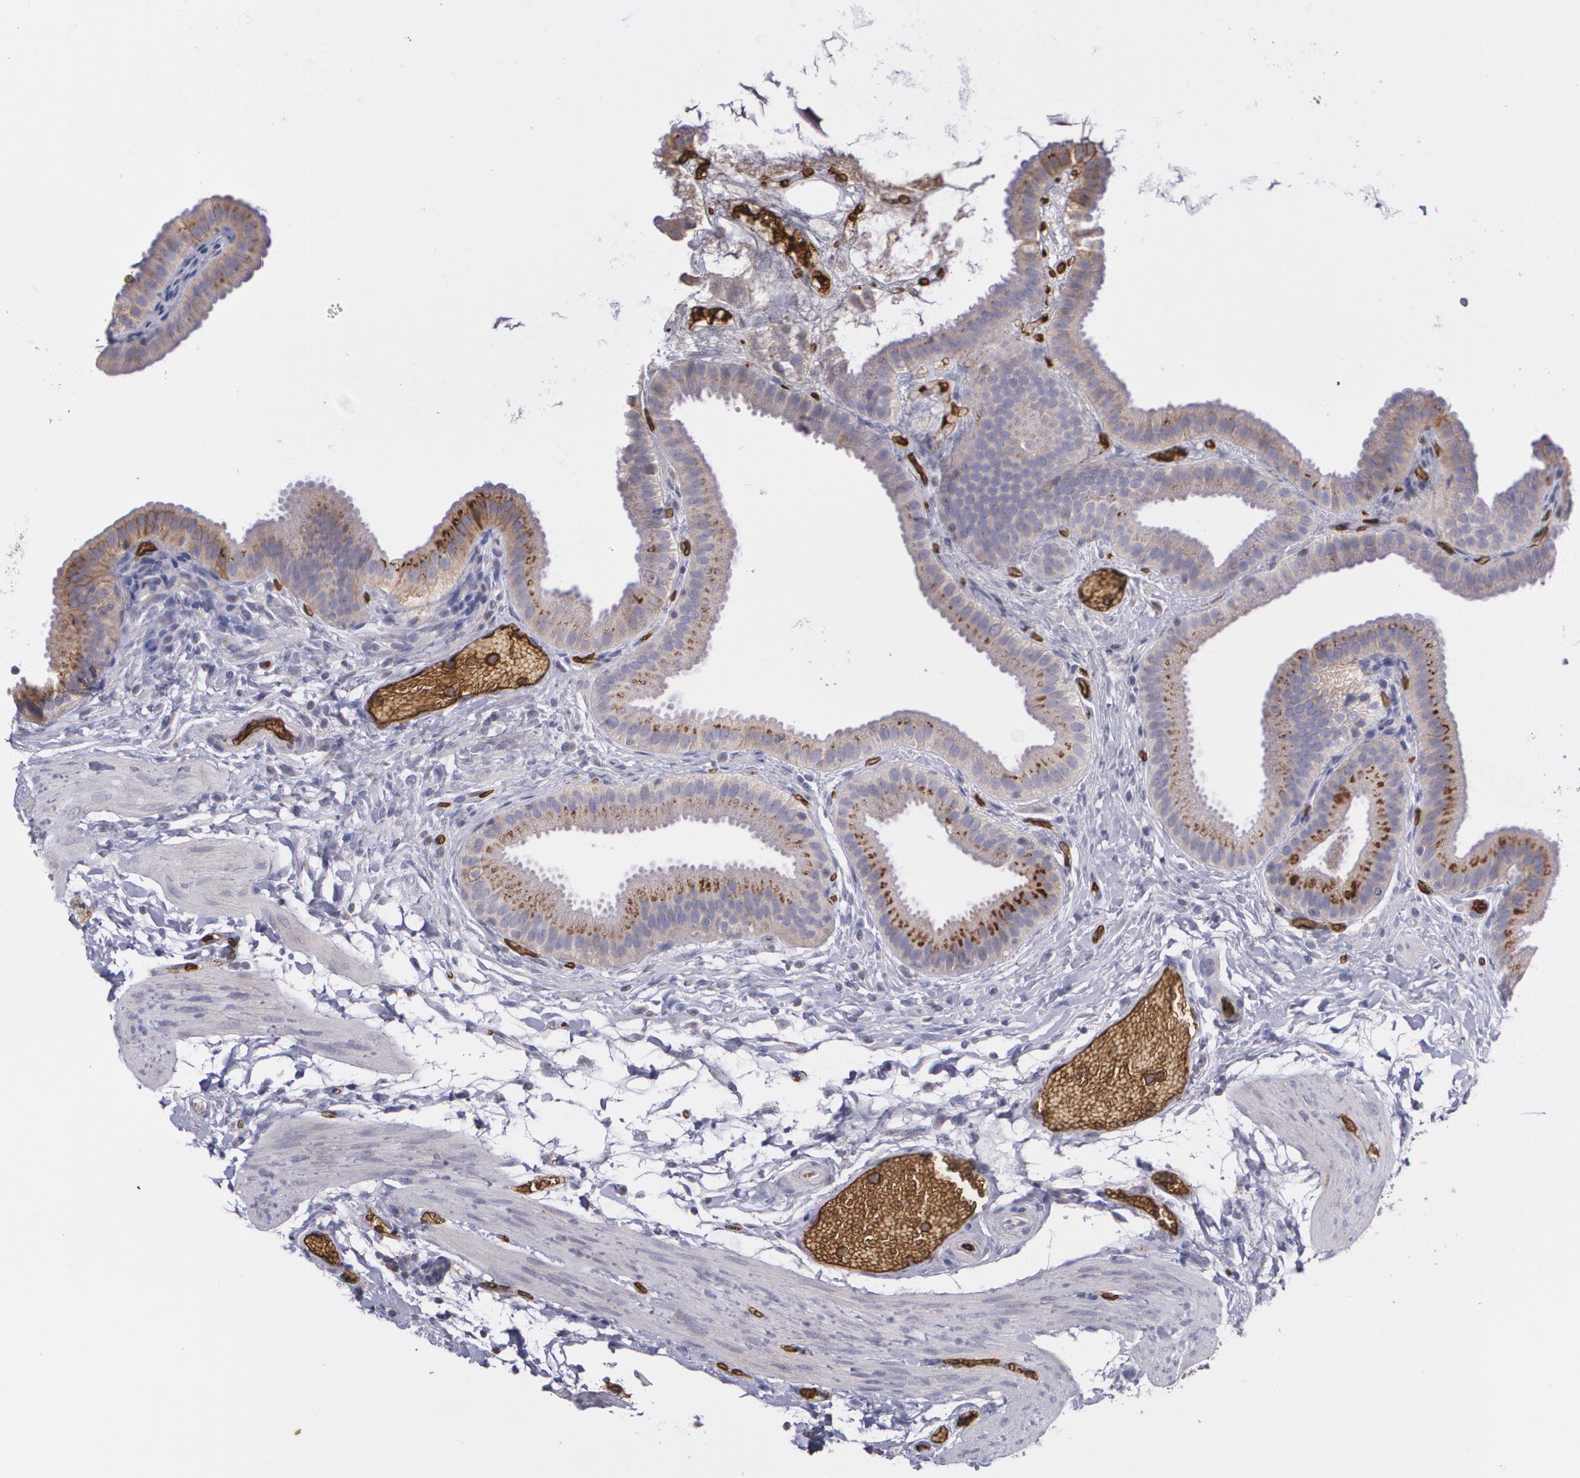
{"staining": {"intensity": "moderate", "quantity": ">75%", "location": "cytoplasmic/membranous"}, "tissue": "gallbladder", "cell_type": "Glandular cells", "image_type": "normal", "snomed": [{"axis": "morphology", "description": "Normal tissue, NOS"}, {"axis": "topography", "description": "Gallbladder"}], "caption": "Gallbladder stained with DAB immunohistochemistry (IHC) shows medium levels of moderate cytoplasmic/membranous staining in about >75% of glandular cells. (DAB = brown stain, brightfield microscopy at high magnification).", "gene": "SLC2A1", "patient": {"sex": "female", "age": 63}}